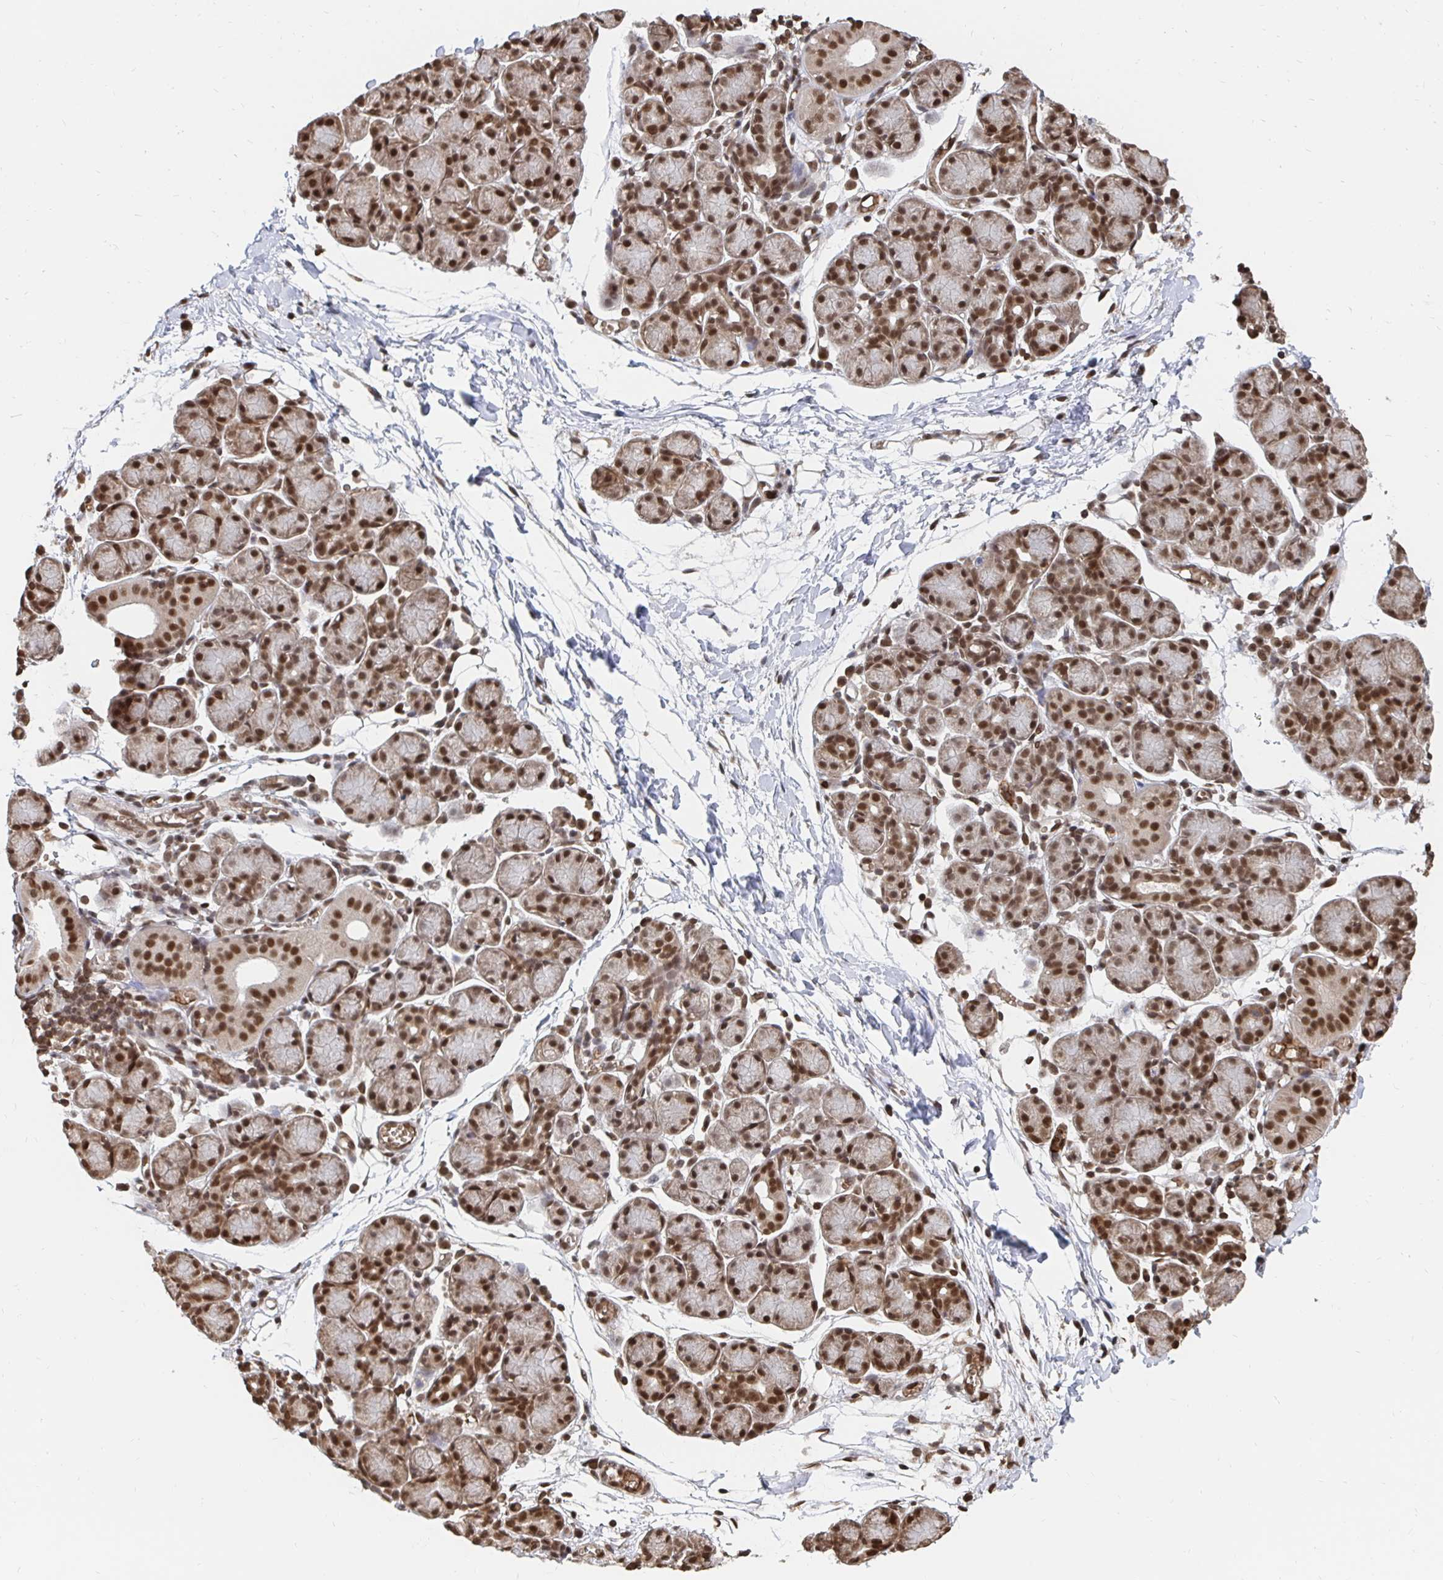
{"staining": {"intensity": "strong", "quantity": ">75%", "location": "nuclear"}, "tissue": "salivary gland", "cell_type": "Glandular cells", "image_type": "normal", "snomed": [{"axis": "morphology", "description": "Normal tissue, NOS"}, {"axis": "morphology", "description": "Inflammation, NOS"}, {"axis": "topography", "description": "Lymph node"}, {"axis": "topography", "description": "Salivary gland"}], "caption": "Glandular cells demonstrate high levels of strong nuclear positivity in about >75% of cells in normal human salivary gland. (Brightfield microscopy of DAB IHC at high magnification).", "gene": "GTF3C6", "patient": {"sex": "male", "age": 3}}